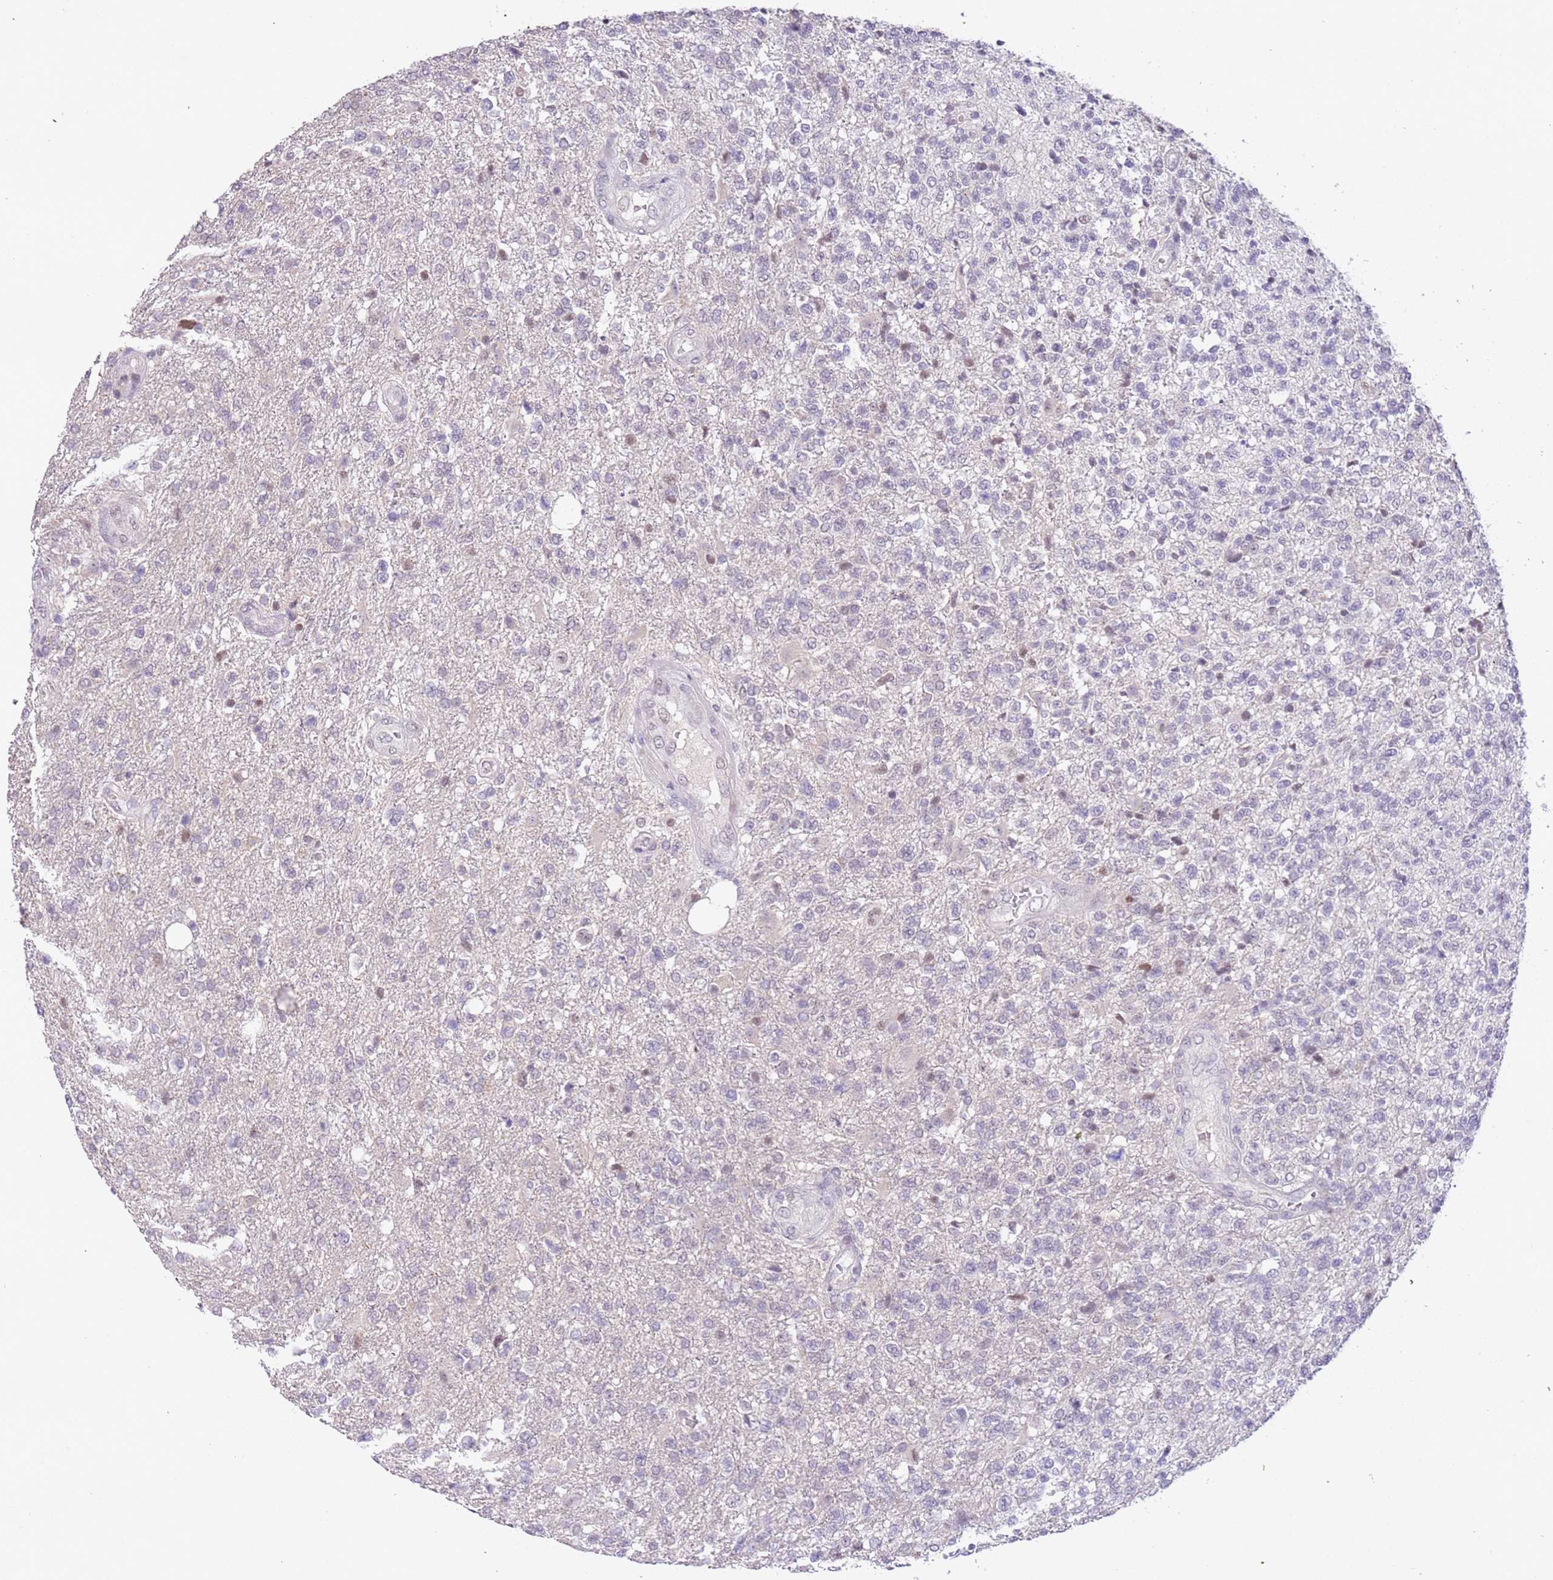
{"staining": {"intensity": "weak", "quantity": "<25%", "location": "nuclear"}, "tissue": "glioma", "cell_type": "Tumor cells", "image_type": "cancer", "snomed": [{"axis": "morphology", "description": "Glioma, malignant, High grade"}, {"axis": "topography", "description": "Brain"}], "caption": "Immunohistochemistry image of glioma stained for a protein (brown), which exhibits no staining in tumor cells.", "gene": "MAGEF1", "patient": {"sex": "male", "age": 56}}